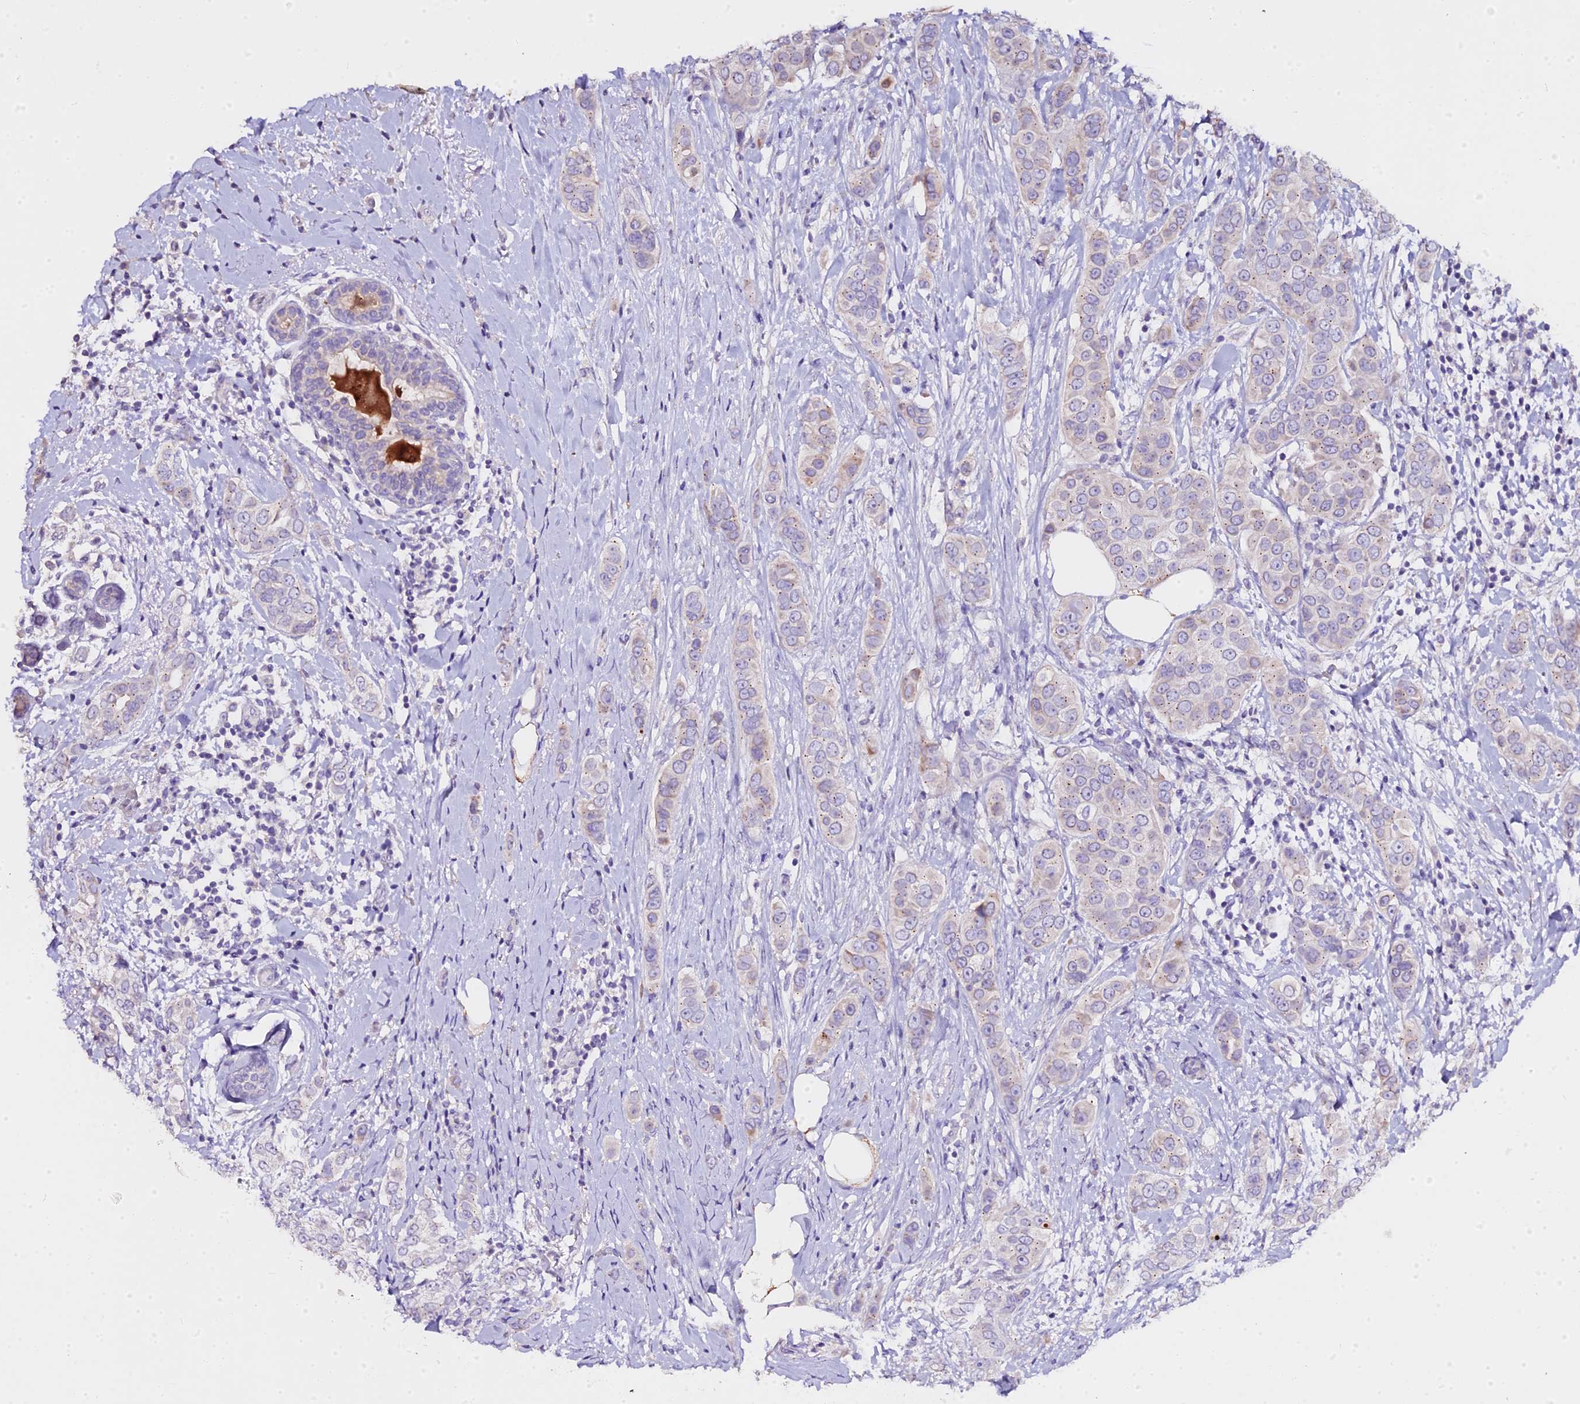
{"staining": {"intensity": "weak", "quantity": "<25%", "location": "cytoplasmic/membranous"}, "tissue": "breast cancer", "cell_type": "Tumor cells", "image_type": "cancer", "snomed": [{"axis": "morphology", "description": "Lobular carcinoma"}, {"axis": "topography", "description": "Breast"}], "caption": "Histopathology image shows no protein staining in tumor cells of lobular carcinoma (breast) tissue. (Brightfield microscopy of DAB immunohistochemistry at high magnification).", "gene": "GLYAT", "patient": {"sex": "female", "age": 51}}